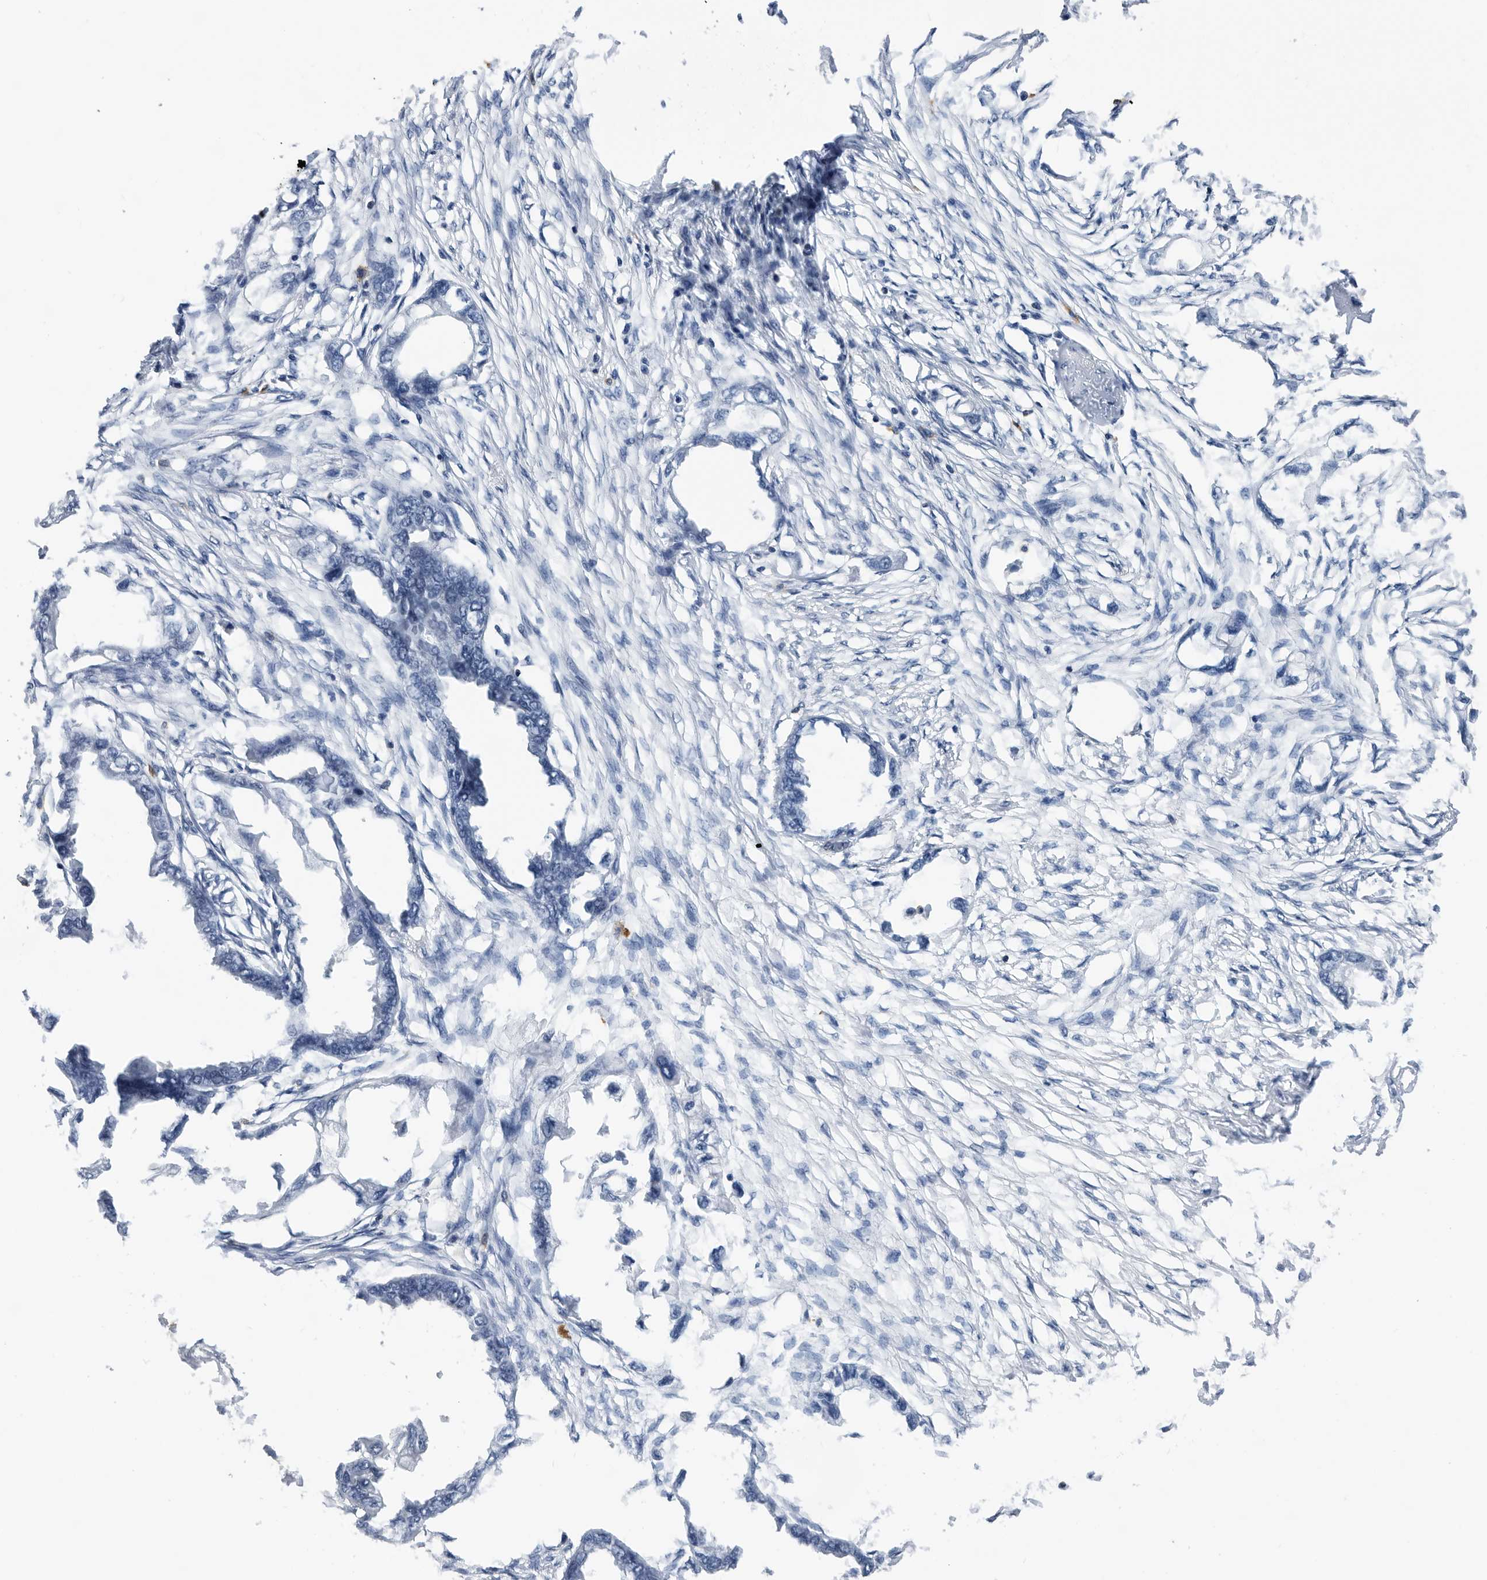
{"staining": {"intensity": "negative", "quantity": "none", "location": "none"}, "tissue": "endometrial cancer", "cell_type": "Tumor cells", "image_type": "cancer", "snomed": [{"axis": "morphology", "description": "Adenocarcinoma, NOS"}, {"axis": "morphology", "description": "Adenocarcinoma, metastatic, NOS"}, {"axis": "topography", "description": "Adipose tissue"}, {"axis": "topography", "description": "Endometrium"}], "caption": "High power microscopy histopathology image of an immunohistochemistry image of endometrial metastatic adenocarcinoma, revealing no significant positivity in tumor cells.", "gene": "ZNF260", "patient": {"sex": "female", "age": 67}}